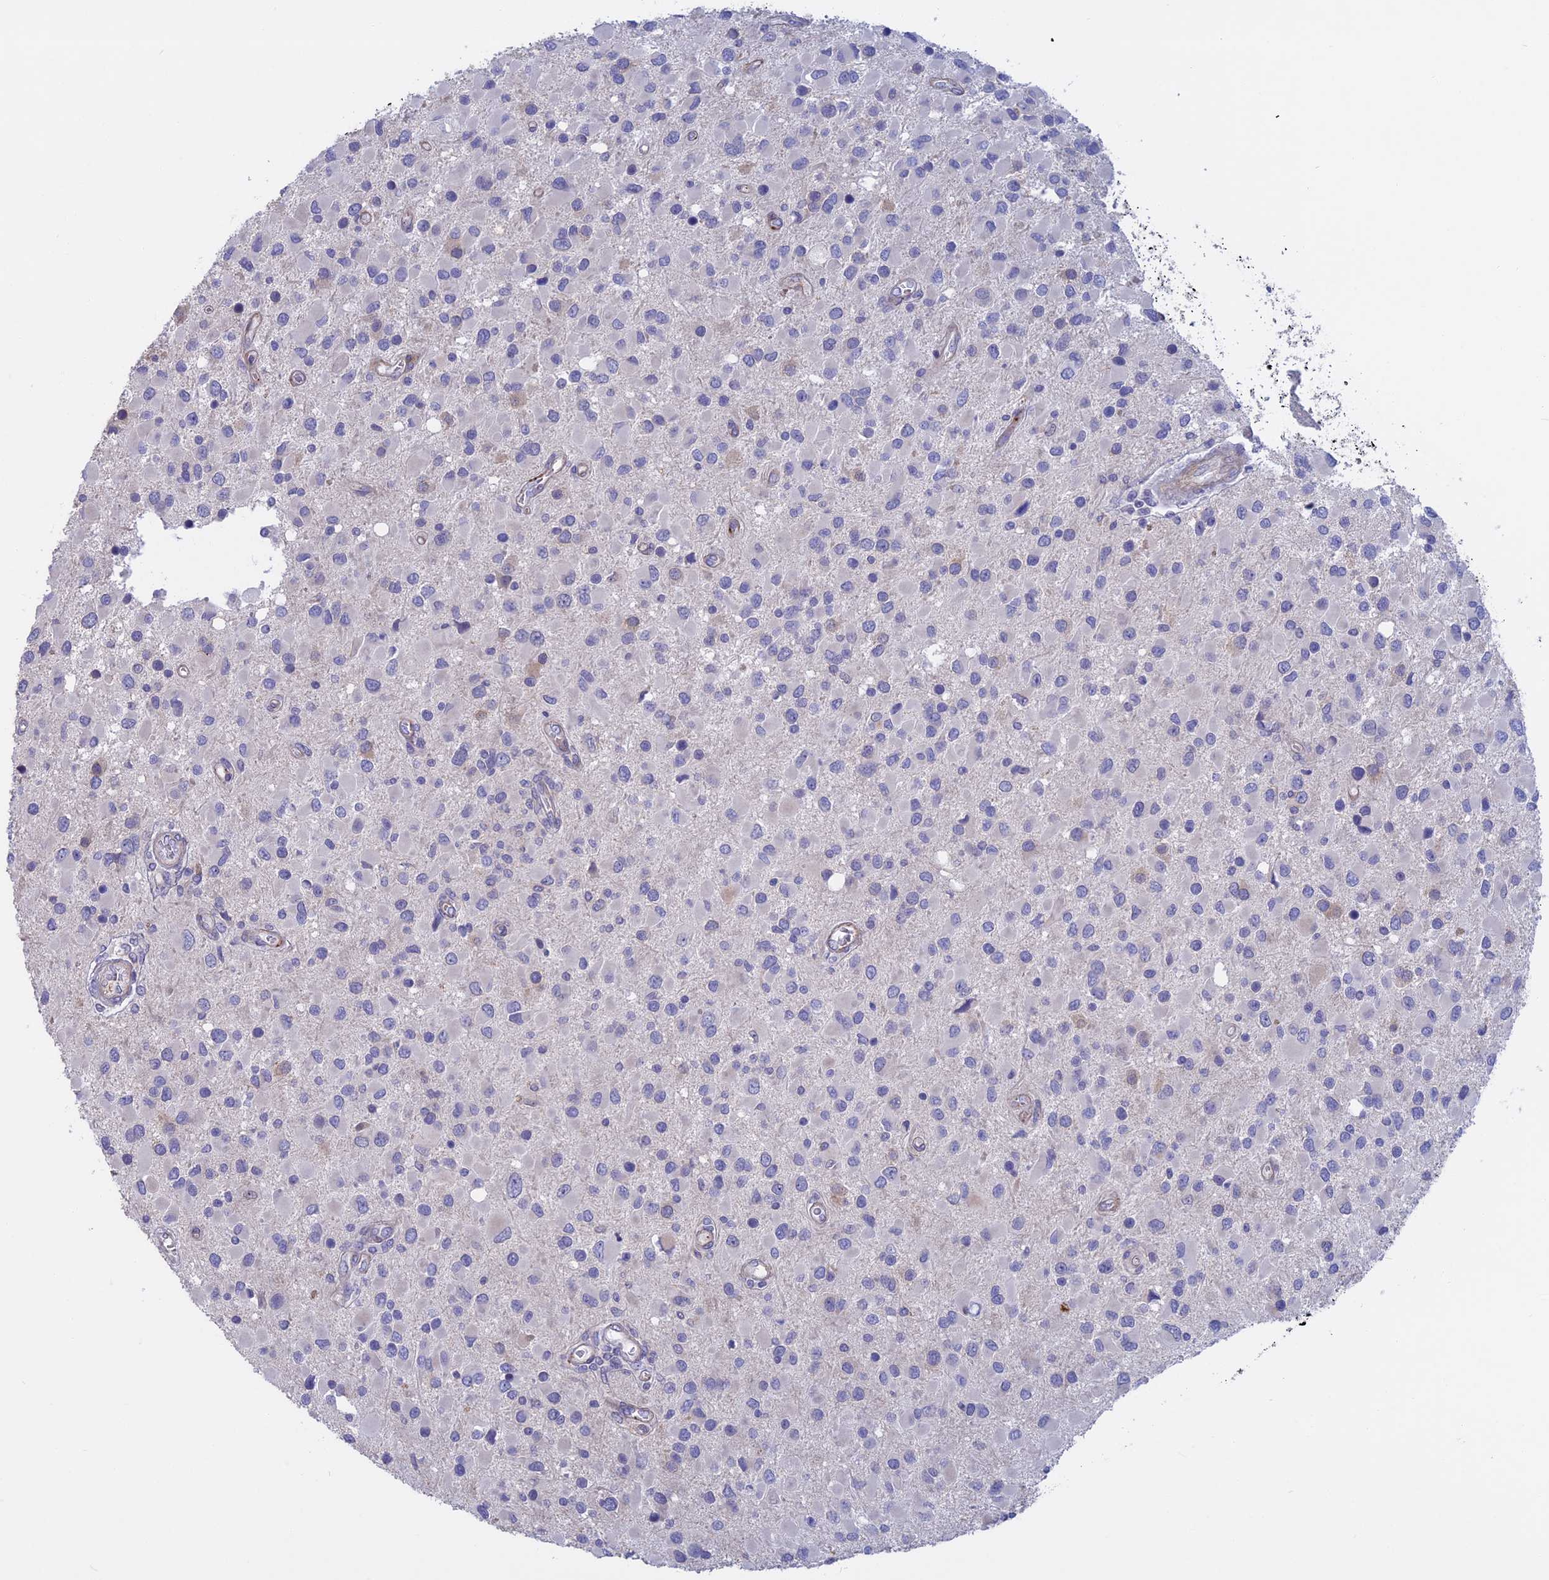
{"staining": {"intensity": "negative", "quantity": "none", "location": "none"}, "tissue": "glioma", "cell_type": "Tumor cells", "image_type": "cancer", "snomed": [{"axis": "morphology", "description": "Glioma, malignant, High grade"}, {"axis": "topography", "description": "Brain"}], "caption": "Tumor cells are negative for protein expression in human malignant glioma (high-grade).", "gene": "SLC2A6", "patient": {"sex": "male", "age": 53}}